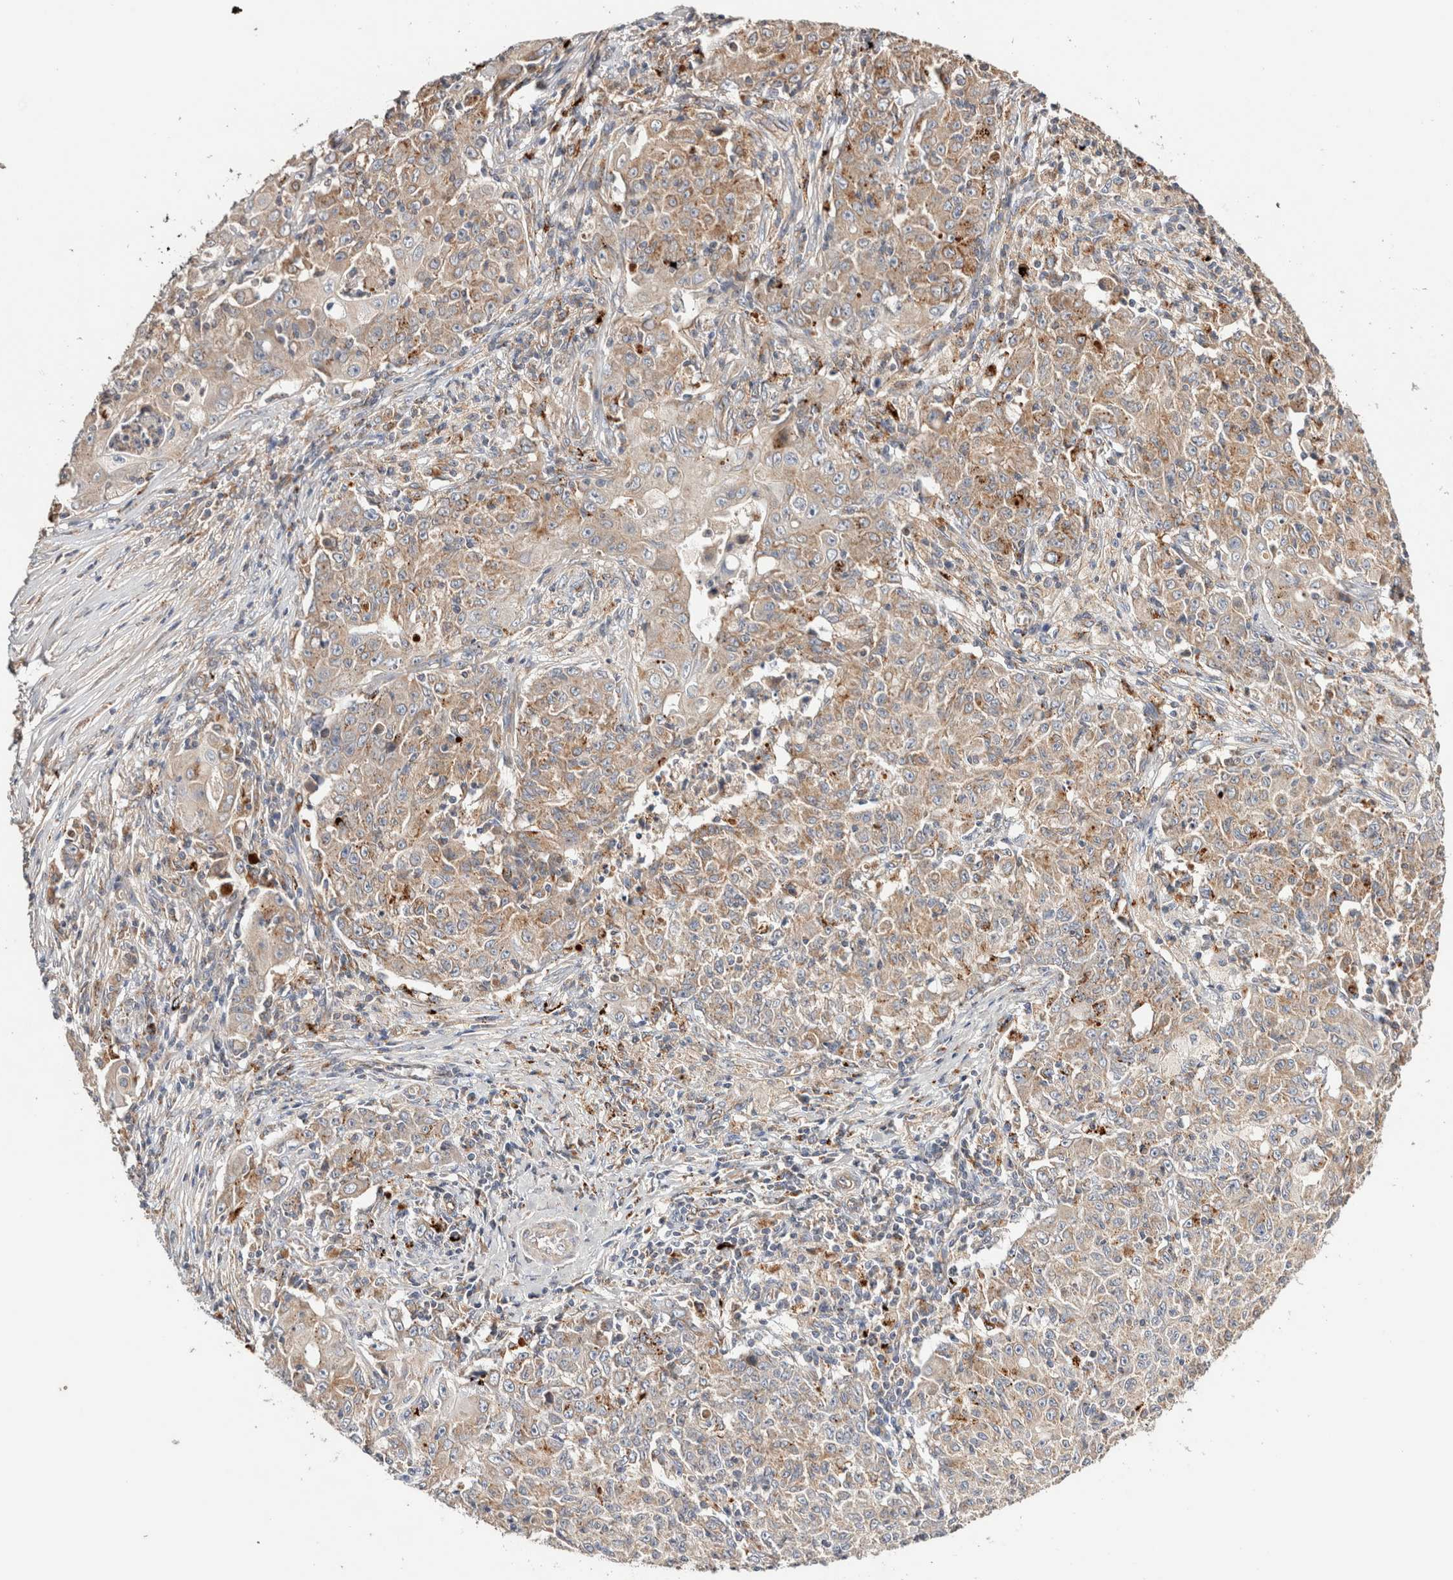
{"staining": {"intensity": "weak", "quantity": ">75%", "location": "cytoplasmic/membranous"}, "tissue": "ovarian cancer", "cell_type": "Tumor cells", "image_type": "cancer", "snomed": [{"axis": "morphology", "description": "Carcinoma, endometroid"}, {"axis": "topography", "description": "Ovary"}], "caption": "Ovarian cancer (endometroid carcinoma) stained with a protein marker exhibits weak staining in tumor cells.", "gene": "B3GNTL1", "patient": {"sex": "female", "age": 42}}